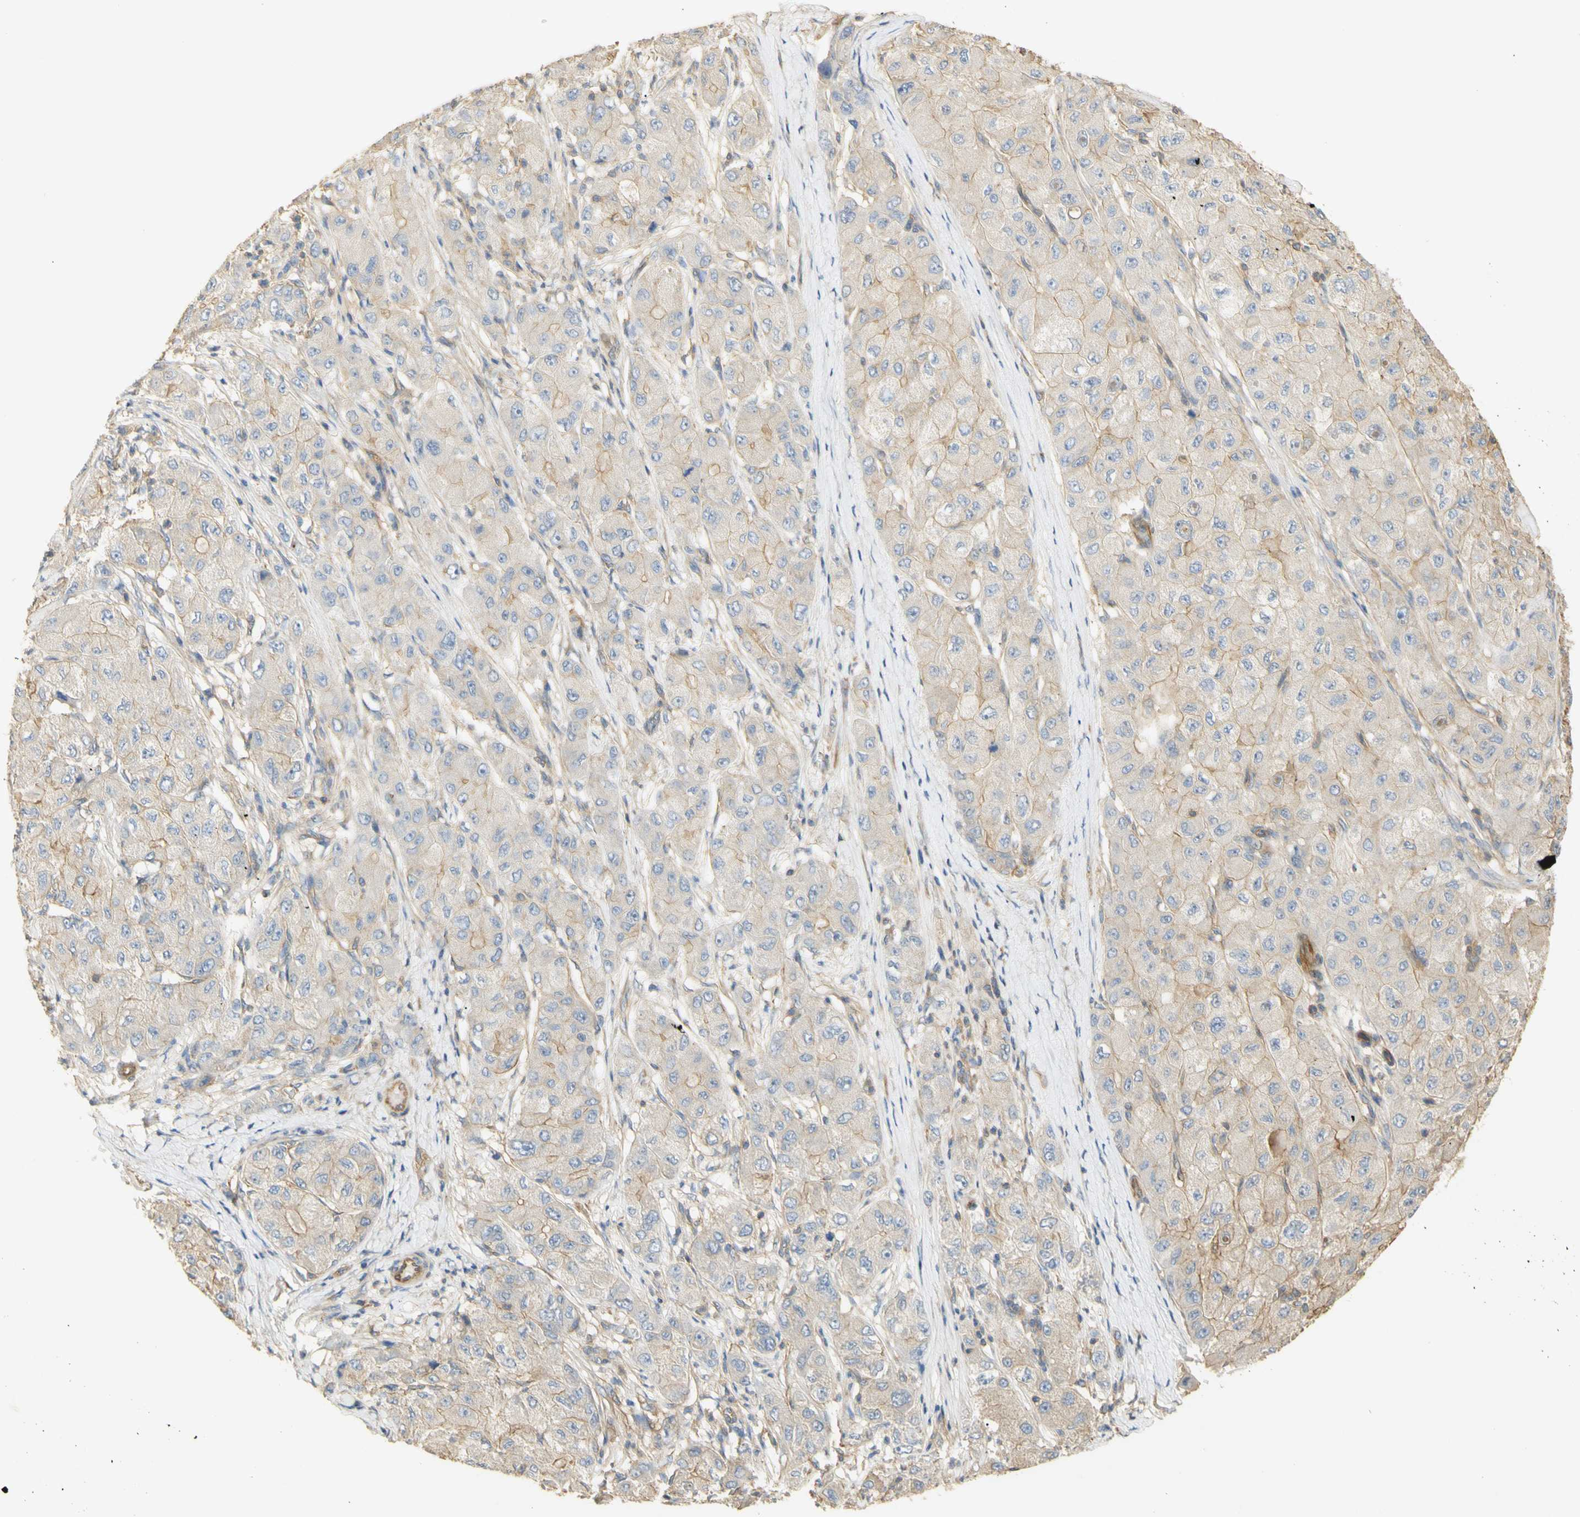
{"staining": {"intensity": "moderate", "quantity": "<25%", "location": "cytoplasmic/membranous"}, "tissue": "liver cancer", "cell_type": "Tumor cells", "image_type": "cancer", "snomed": [{"axis": "morphology", "description": "Carcinoma, Hepatocellular, NOS"}, {"axis": "topography", "description": "Liver"}], "caption": "Moderate cytoplasmic/membranous expression for a protein is seen in approximately <25% of tumor cells of hepatocellular carcinoma (liver) using immunohistochemistry.", "gene": "KCNE4", "patient": {"sex": "male", "age": 80}}